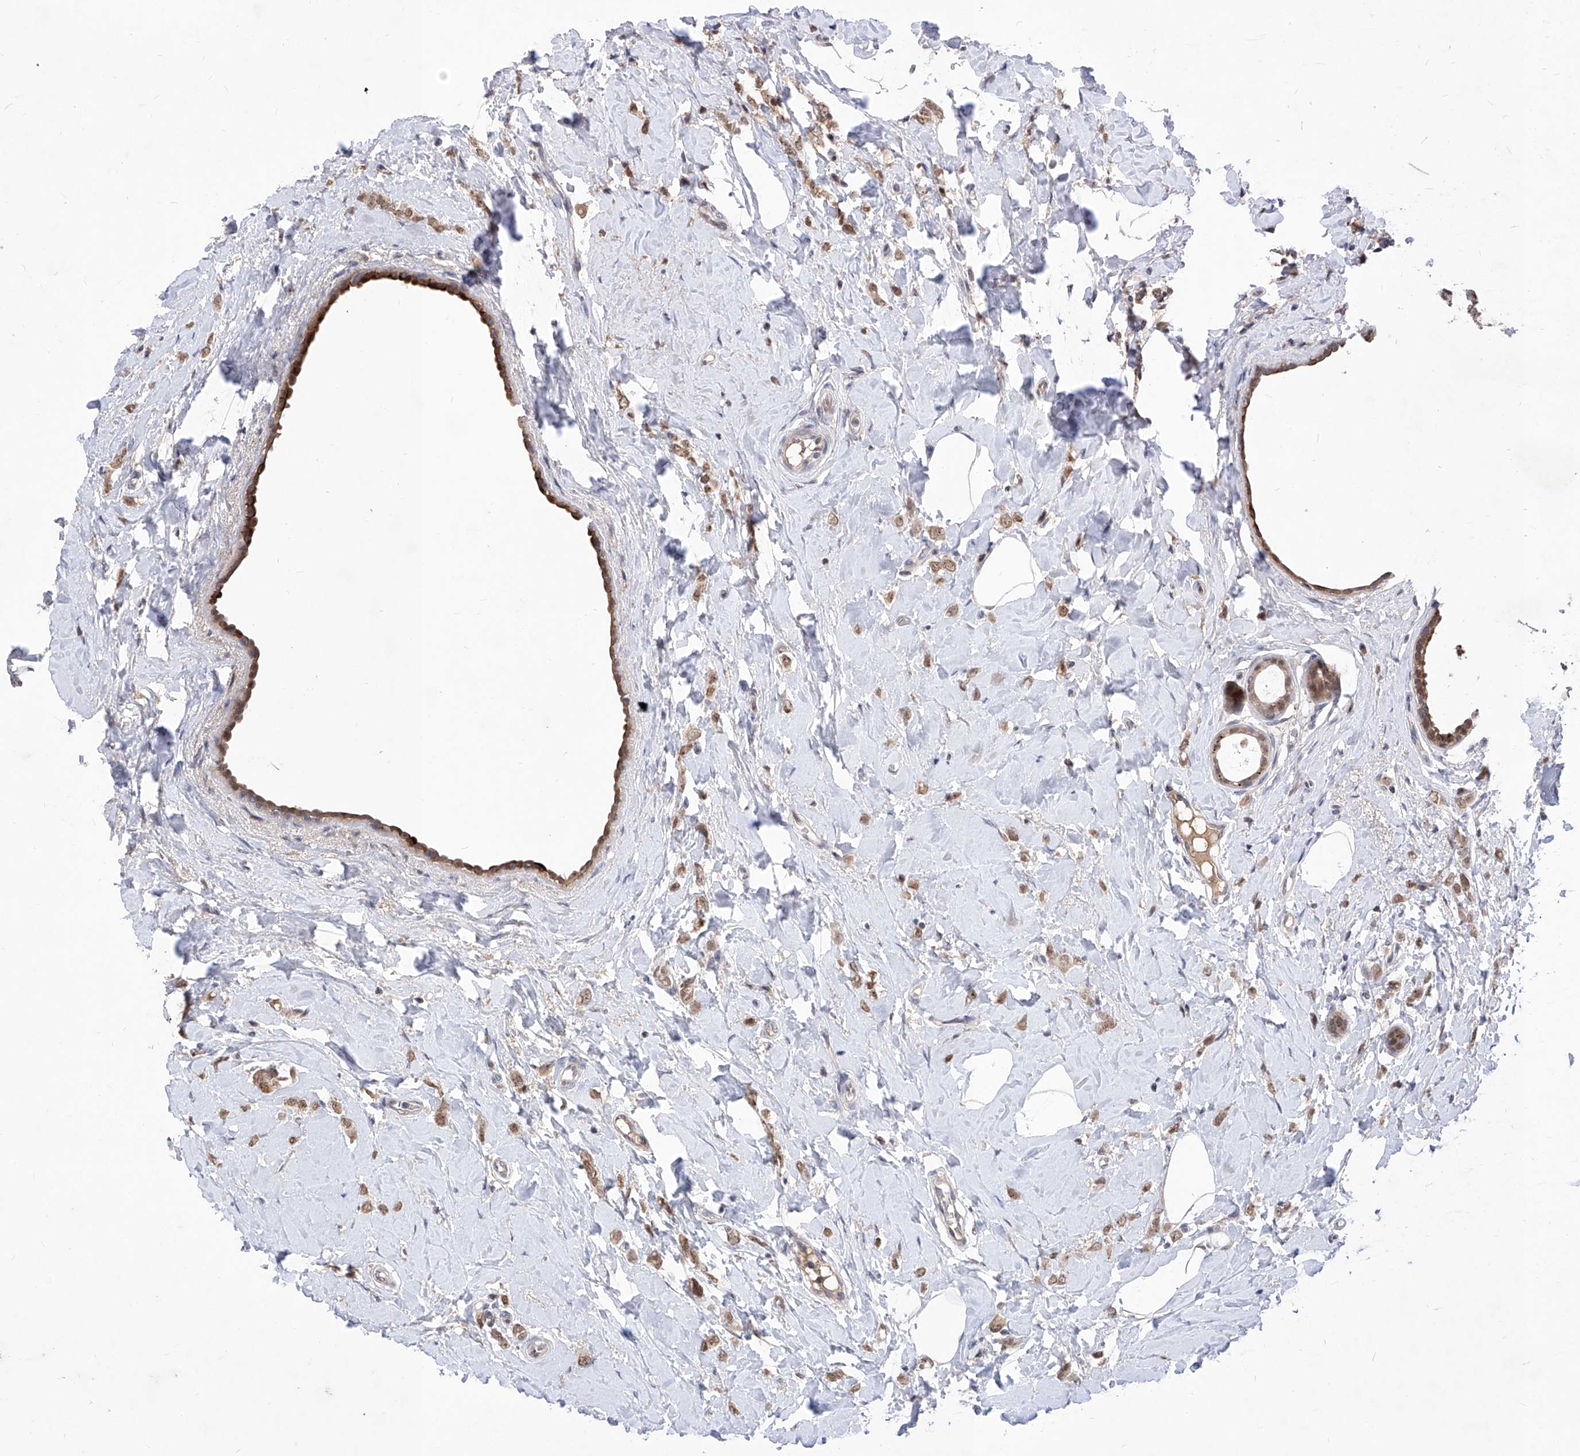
{"staining": {"intensity": "weak", "quantity": ">75%", "location": "cytoplasmic/membranous,nuclear"}, "tissue": "breast cancer", "cell_type": "Tumor cells", "image_type": "cancer", "snomed": [{"axis": "morphology", "description": "Lobular carcinoma"}, {"axis": "topography", "description": "Breast"}], "caption": "Immunohistochemical staining of human breast lobular carcinoma exhibits low levels of weak cytoplasmic/membranous and nuclear staining in approximately >75% of tumor cells.", "gene": "LGR4", "patient": {"sex": "female", "age": 47}}